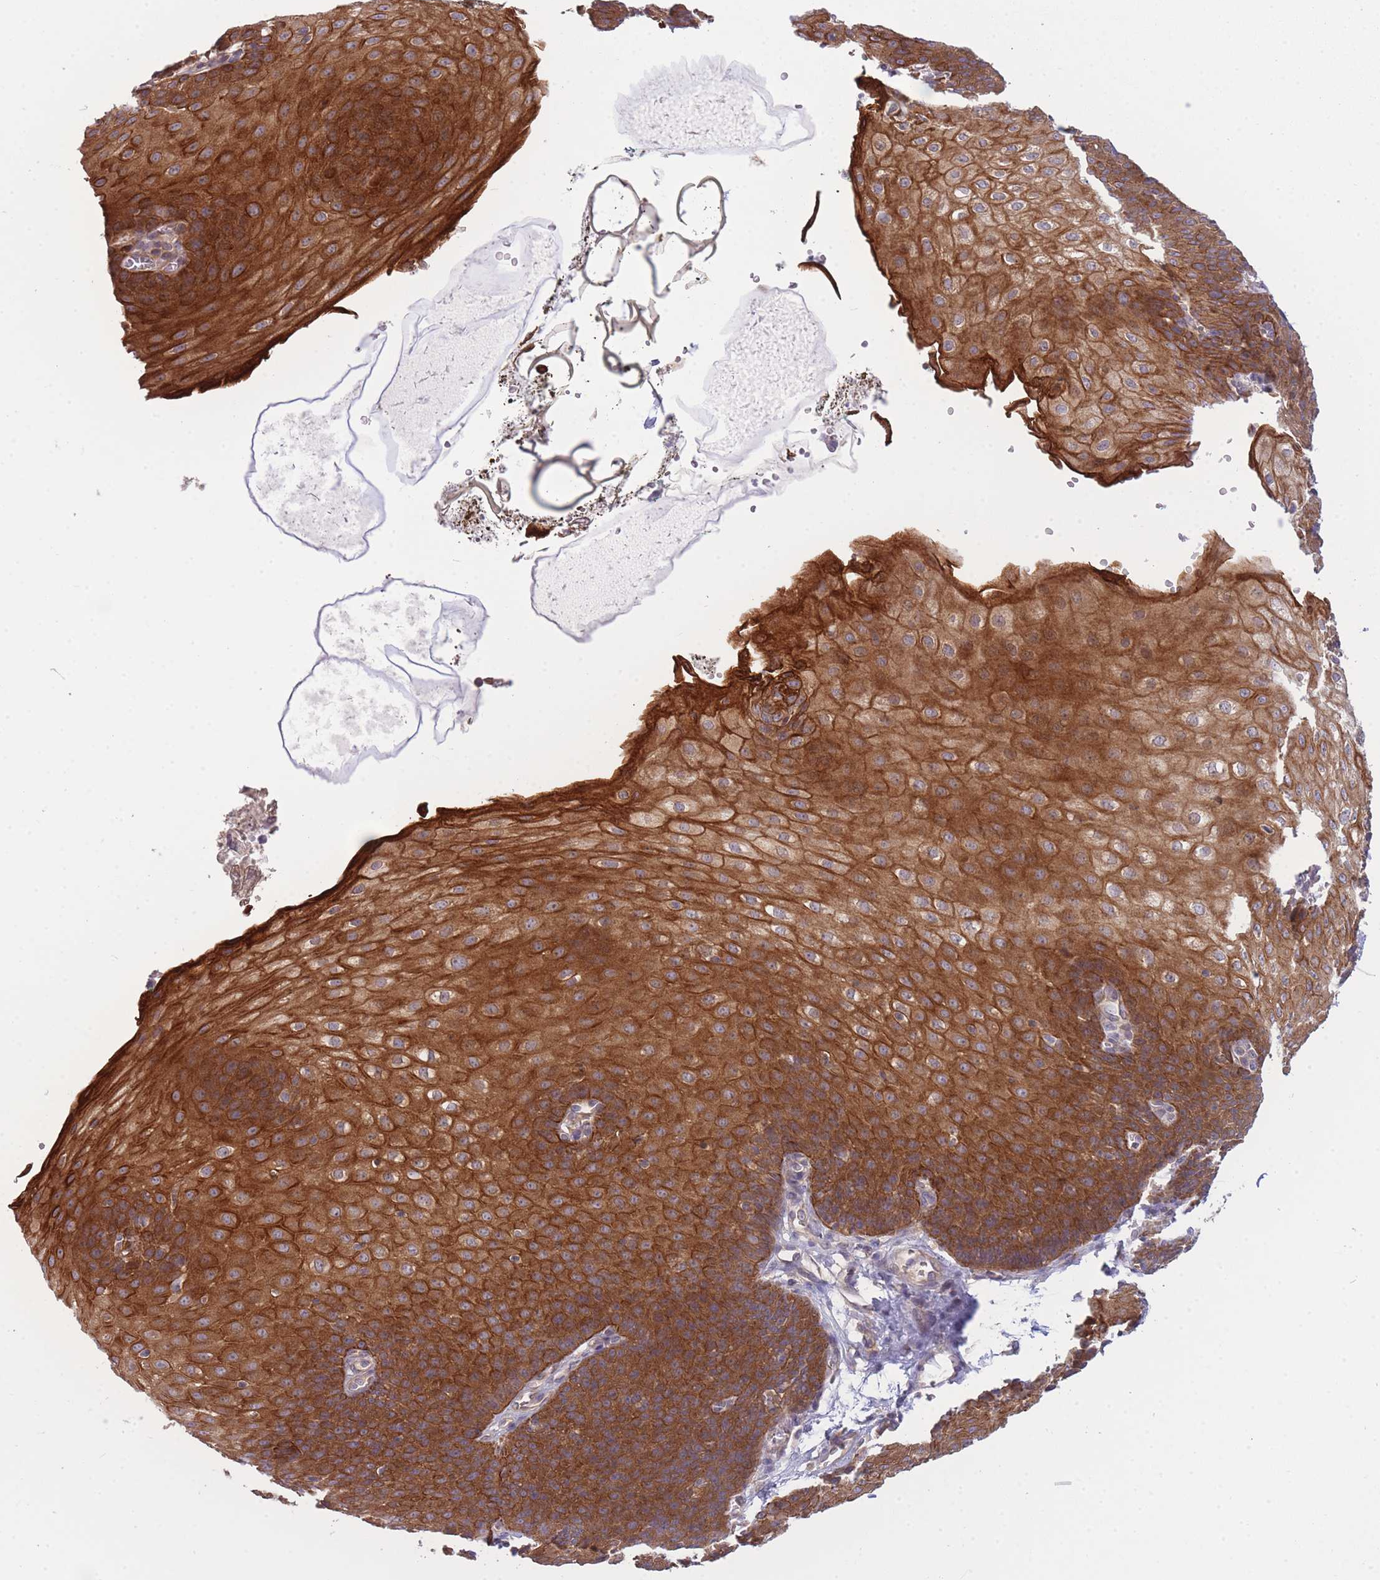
{"staining": {"intensity": "strong", "quantity": ">75%", "location": "cytoplasmic/membranous"}, "tissue": "esophagus", "cell_type": "Squamous epithelial cells", "image_type": "normal", "snomed": [{"axis": "morphology", "description": "Normal tissue, NOS"}, {"axis": "topography", "description": "Esophagus"}], "caption": "The image displays staining of unremarkable esophagus, revealing strong cytoplasmic/membranous protein expression (brown color) within squamous epithelial cells. The staining is performed using DAB (3,3'-diaminobenzidine) brown chromogen to label protein expression. The nuclei are counter-stained blue using hematoxylin.", "gene": "PFDN6", "patient": {"sex": "male", "age": 71}}